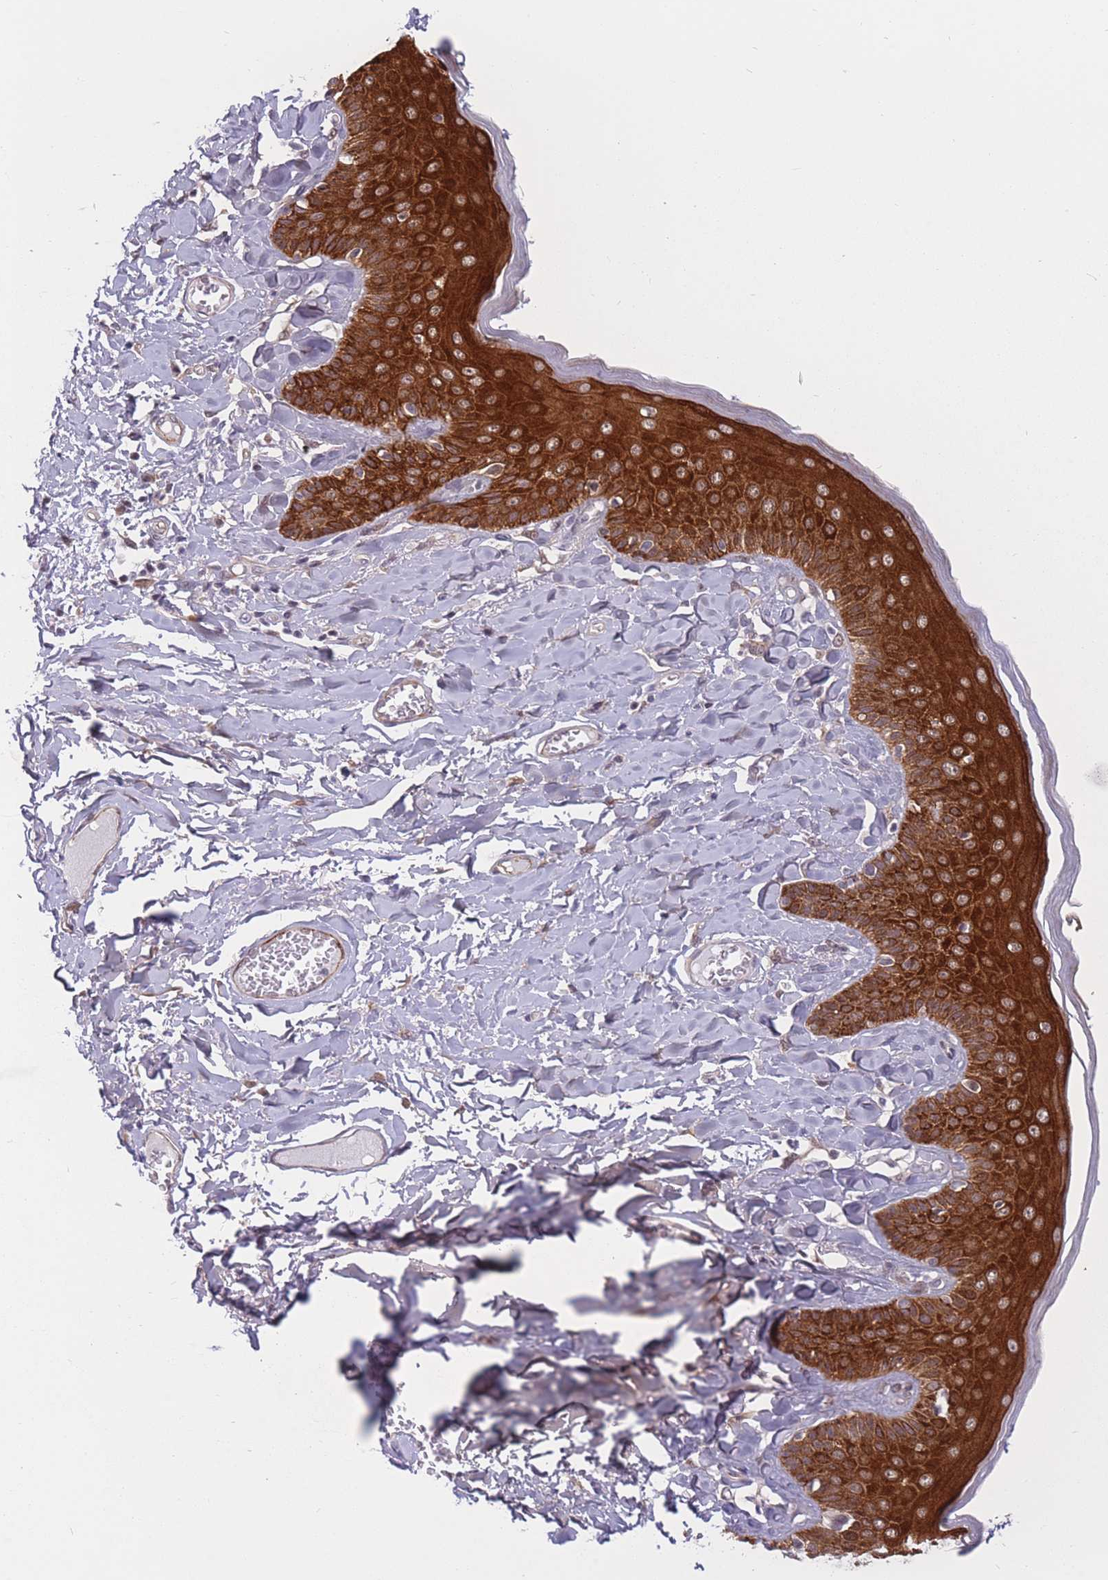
{"staining": {"intensity": "strong", "quantity": ">75%", "location": "cytoplasmic/membranous"}, "tissue": "skin", "cell_type": "Epidermal cells", "image_type": "normal", "snomed": [{"axis": "morphology", "description": "Normal tissue, NOS"}, {"axis": "topography", "description": "Anal"}], "caption": "A histopathology image of human skin stained for a protein displays strong cytoplasmic/membranous brown staining in epidermal cells. (DAB = brown stain, brightfield microscopy at high magnification).", "gene": "BCL9L", "patient": {"sex": "male", "age": 69}}